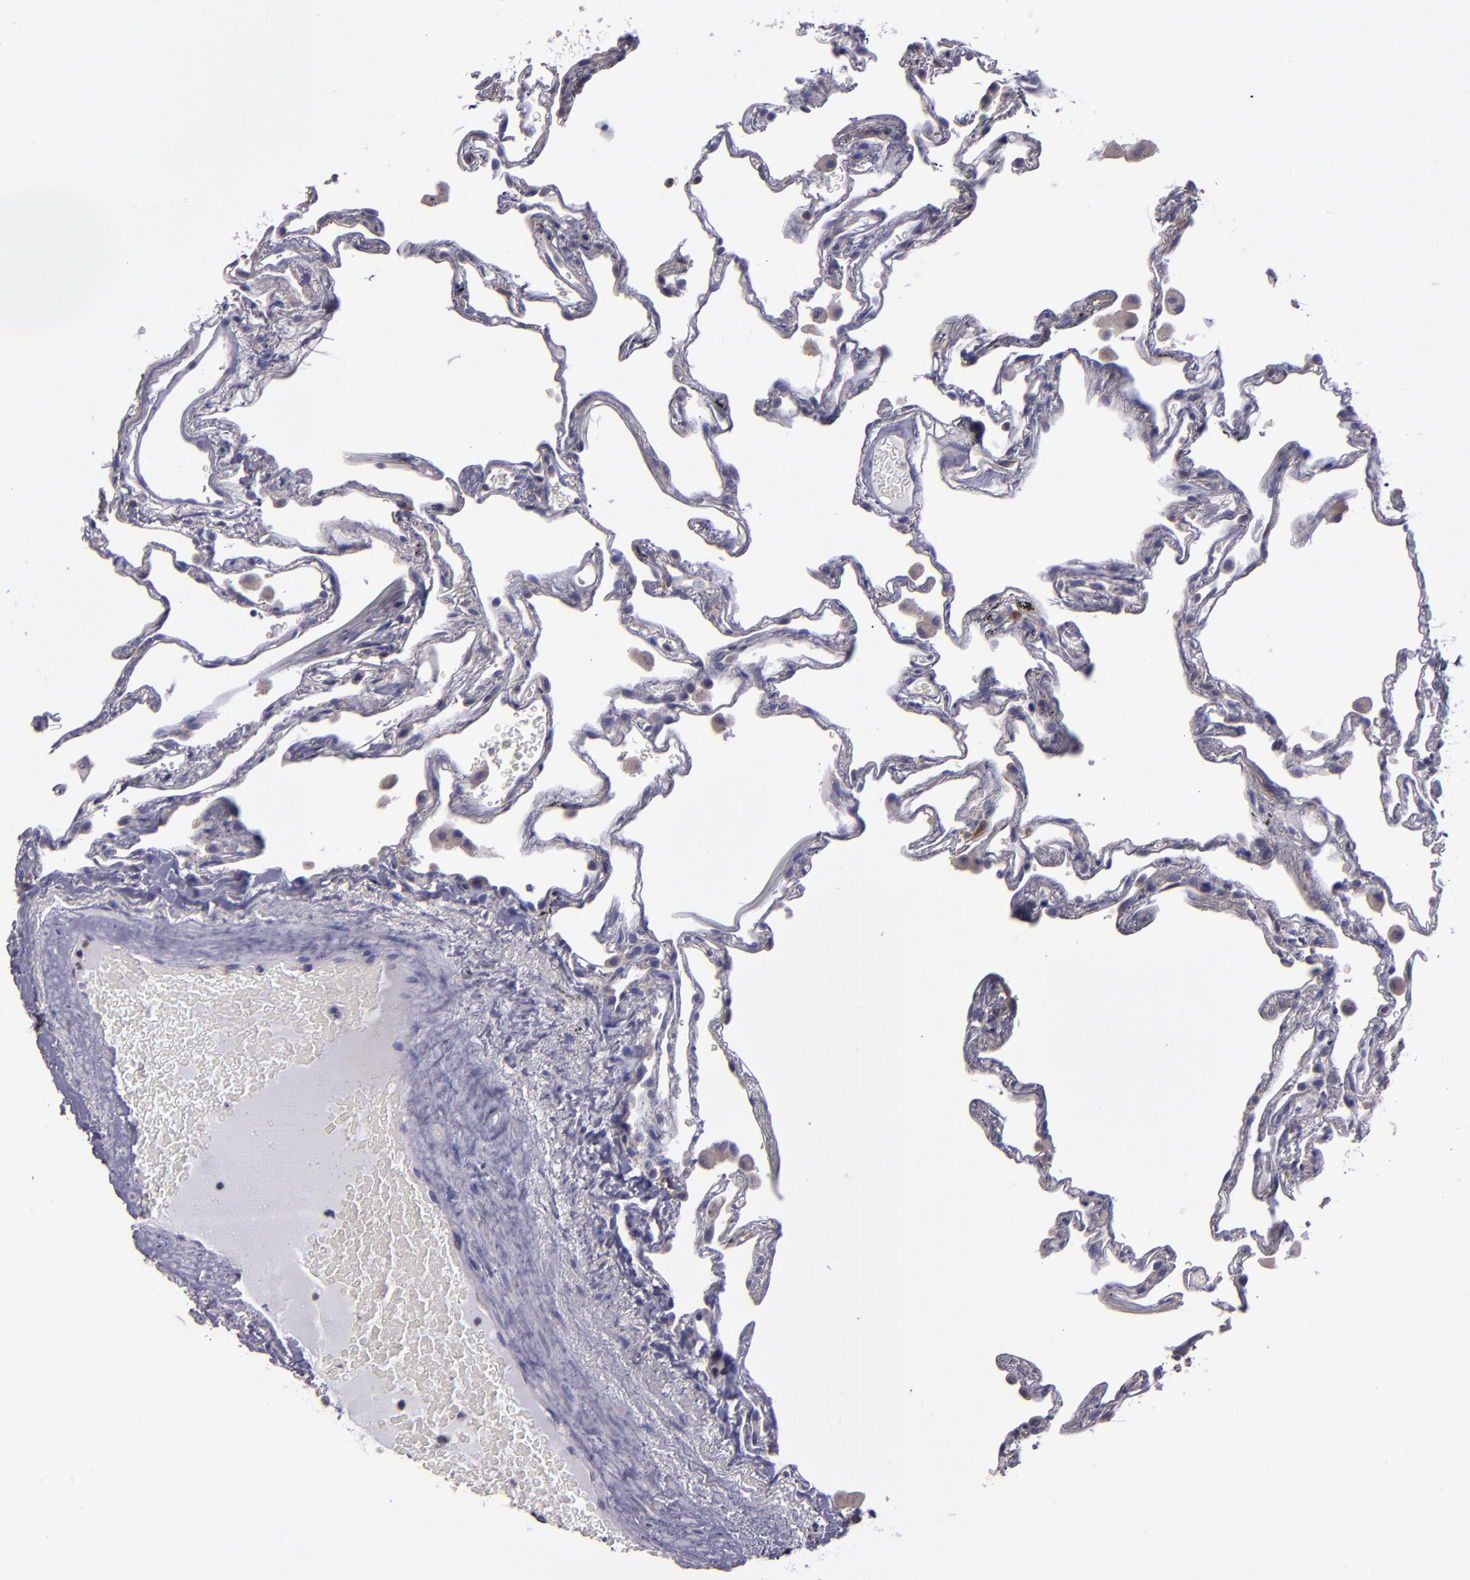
{"staining": {"intensity": "negative", "quantity": "none", "location": "none"}, "tissue": "lung", "cell_type": "Alveolar cells", "image_type": "normal", "snomed": [{"axis": "morphology", "description": "Normal tissue, NOS"}, {"axis": "morphology", "description": "Inflammation, NOS"}, {"axis": "topography", "description": "Lung"}], "caption": "Alveolar cells are negative for protein expression in normal human lung. Brightfield microscopy of IHC stained with DAB (brown) and hematoxylin (blue), captured at high magnification.", "gene": "CARS1", "patient": {"sex": "male", "age": 69}}